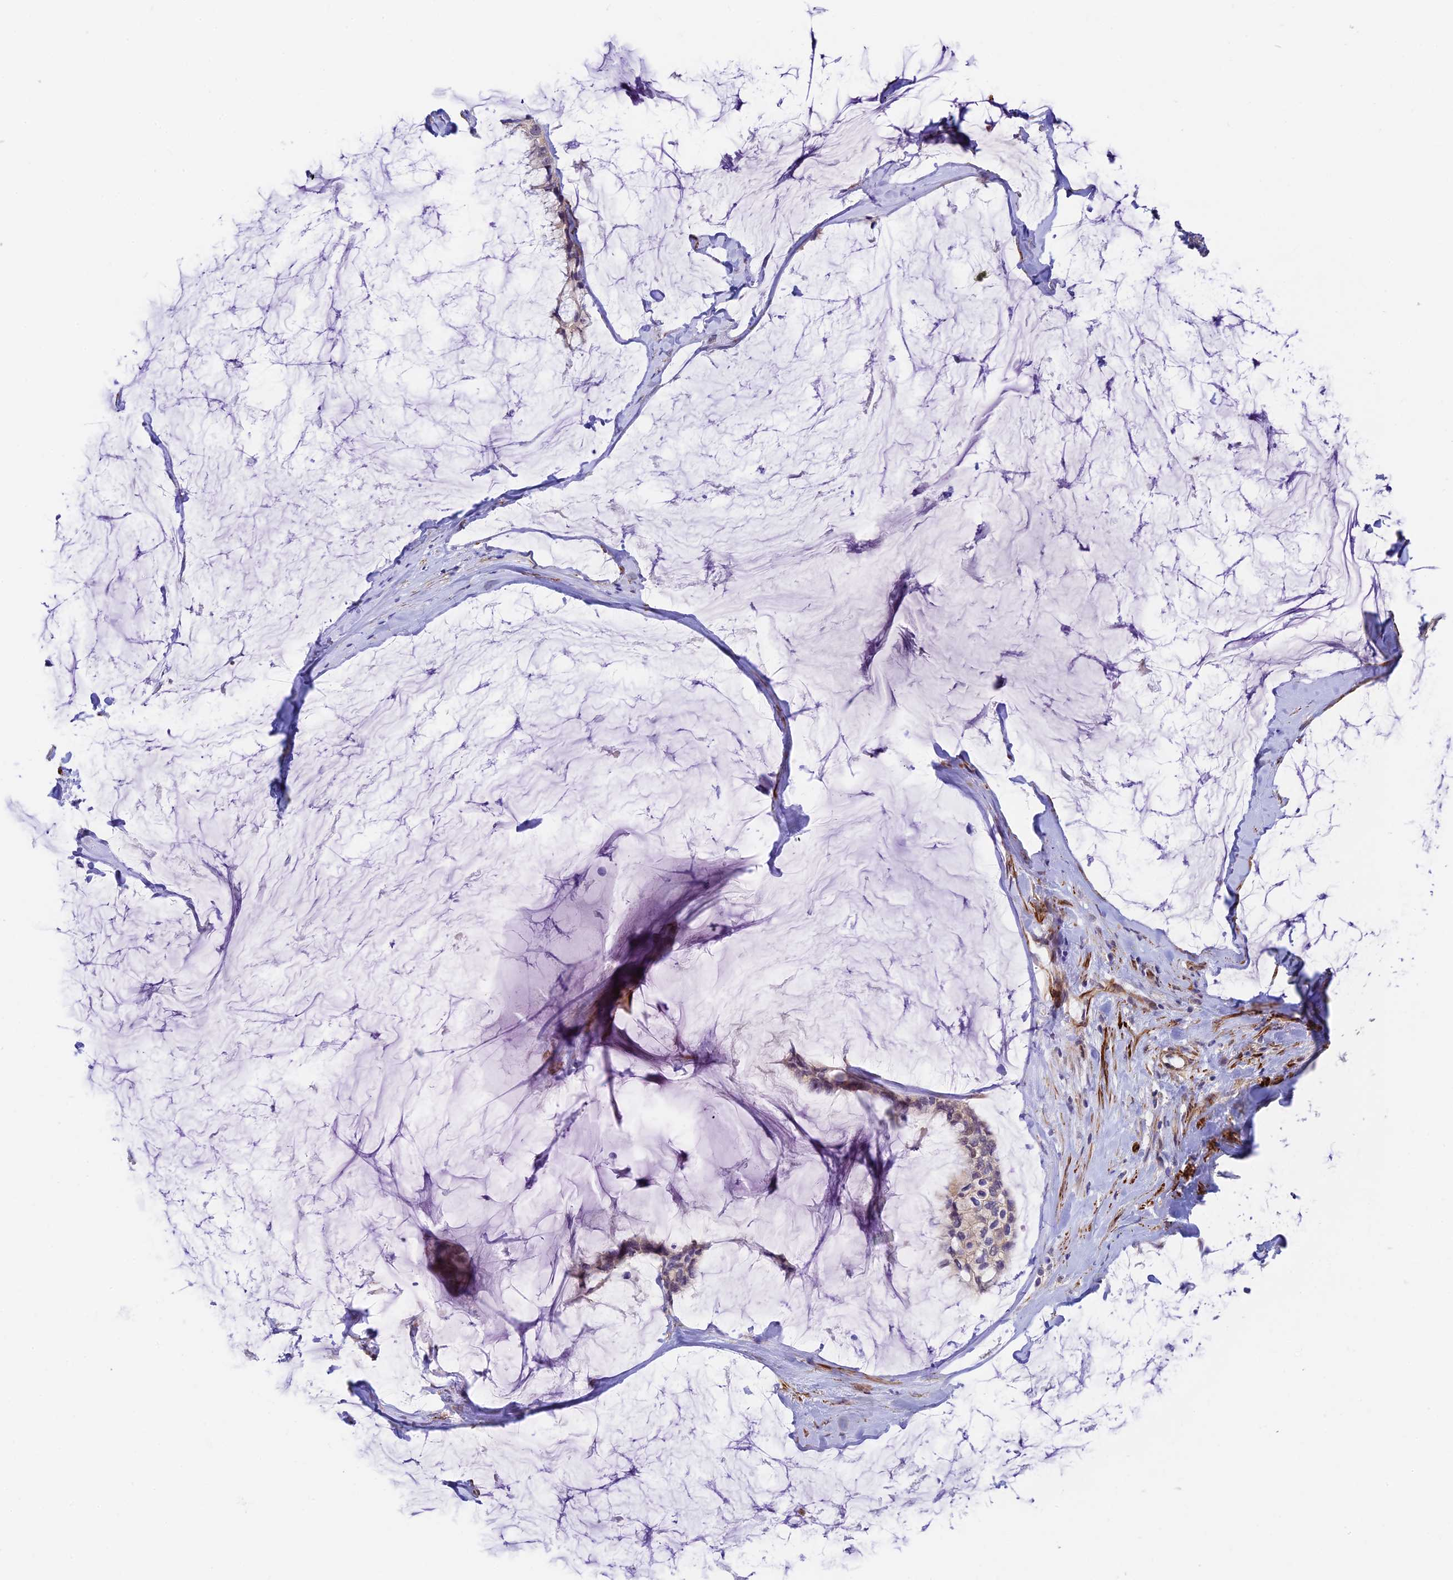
{"staining": {"intensity": "weak", "quantity": "25%-75%", "location": "cytoplasmic/membranous"}, "tissue": "ovarian cancer", "cell_type": "Tumor cells", "image_type": "cancer", "snomed": [{"axis": "morphology", "description": "Cystadenocarcinoma, mucinous, NOS"}, {"axis": "topography", "description": "Ovary"}], "caption": "Immunohistochemistry (IHC) of human ovarian mucinous cystadenocarcinoma reveals low levels of weak cytoplasmic/membranous staining in about 25%-75% of tumor cells.", "gene": "ANKRD50", "patient": {"sex": "female", "age": 39}}